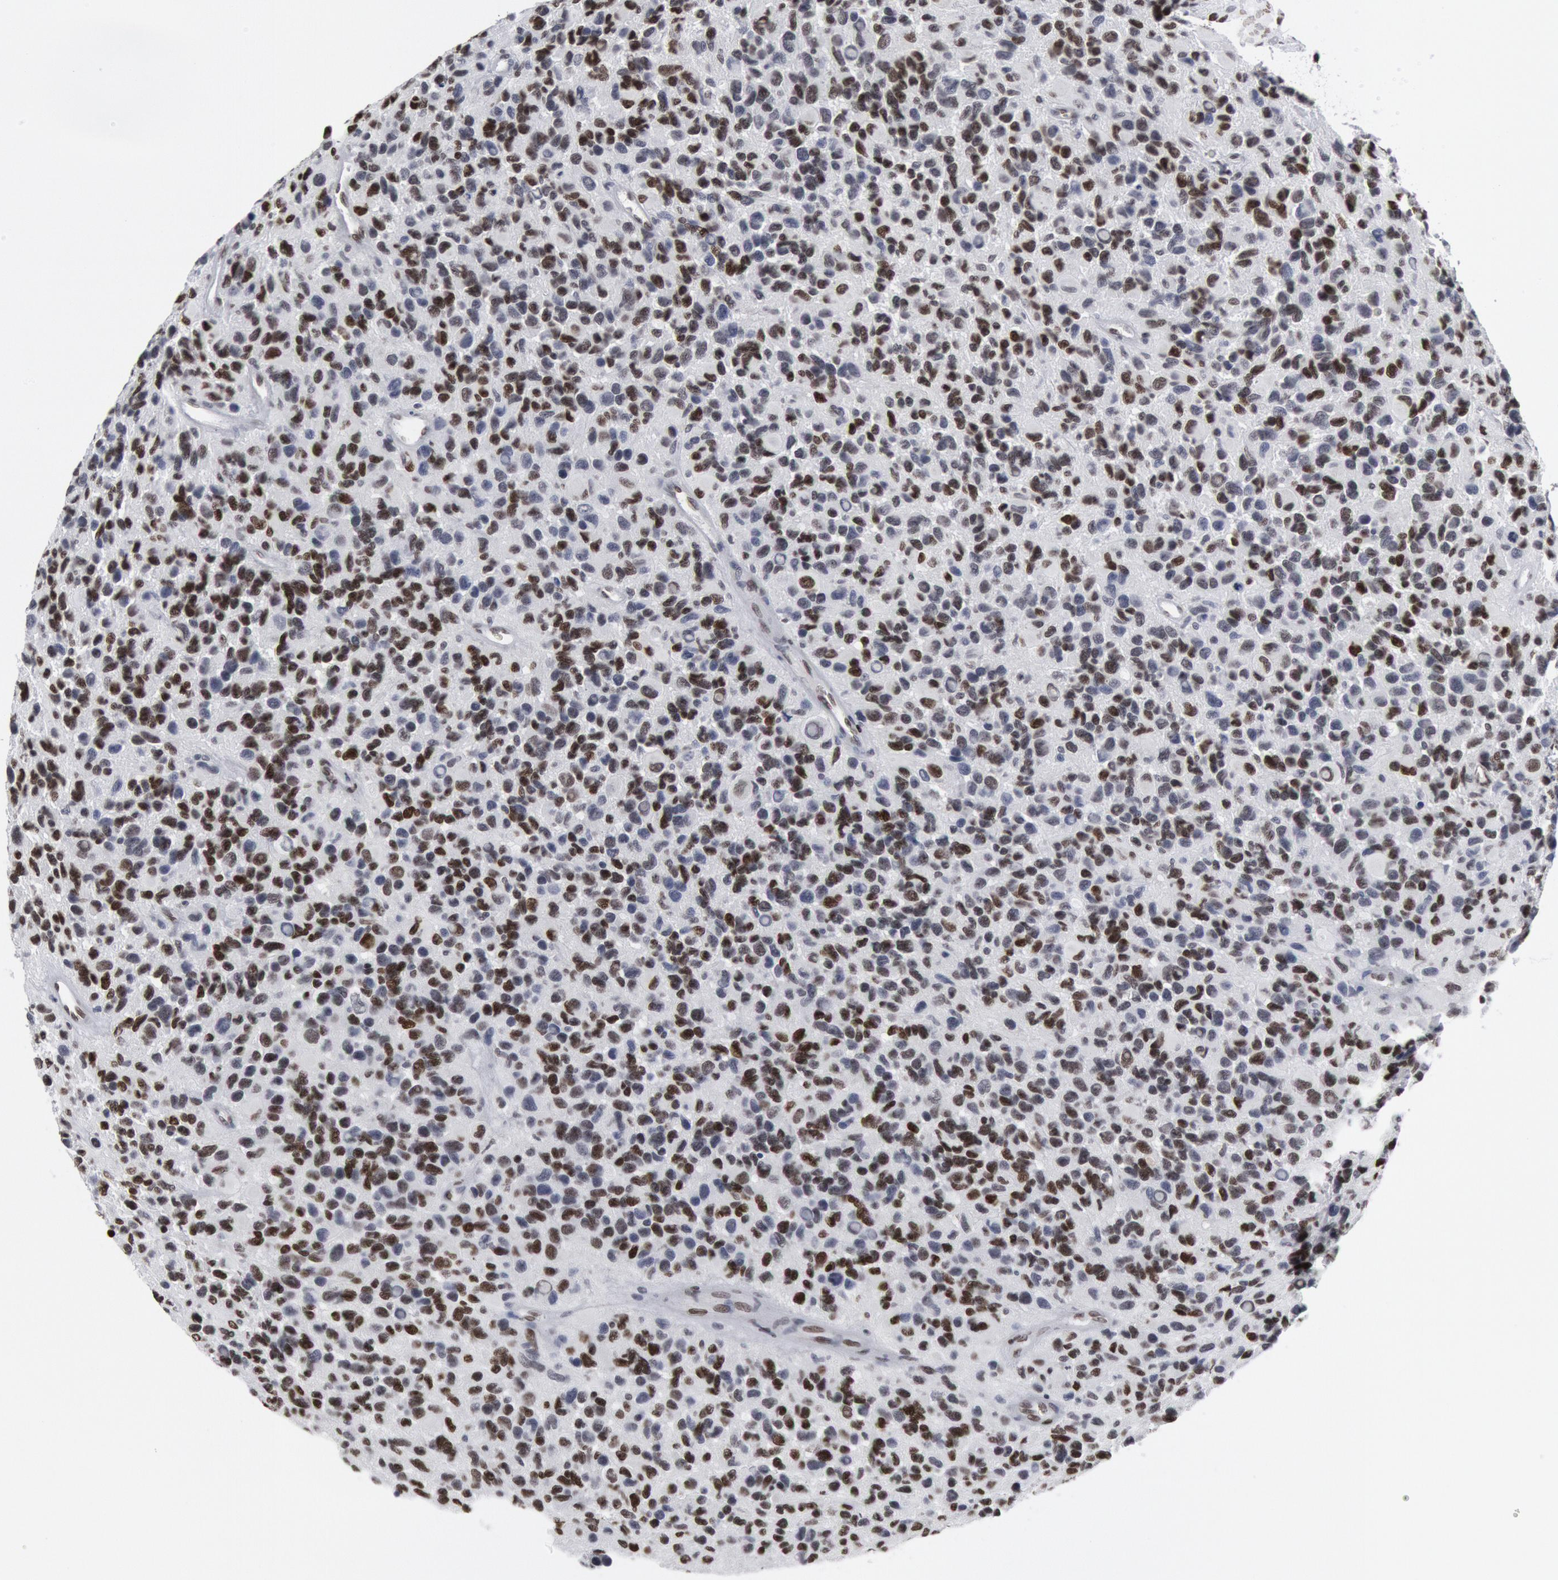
{"staining": {"intensity": "weak", "quantity": "25%-75%", "location": "nuclear"}, "tissue": "glioma", "cell_type": "Tumor cells", "image_type": "cancer", "snomed": [{"axis": "morphology", "description": "Glioma, malignant, High grade"}, {"axis": "topography", "description": "Brain"}], "caption": "The immunohistochemical stain highlights weak nuclear positivity in tumor cells of glioma tissue. (DAB (3,3'-diaminobenzidine) = brown stain, brightfield microscopy at high magnification).", "gene": "MECP2", "patient": {"sex": "male", "age": 77}}